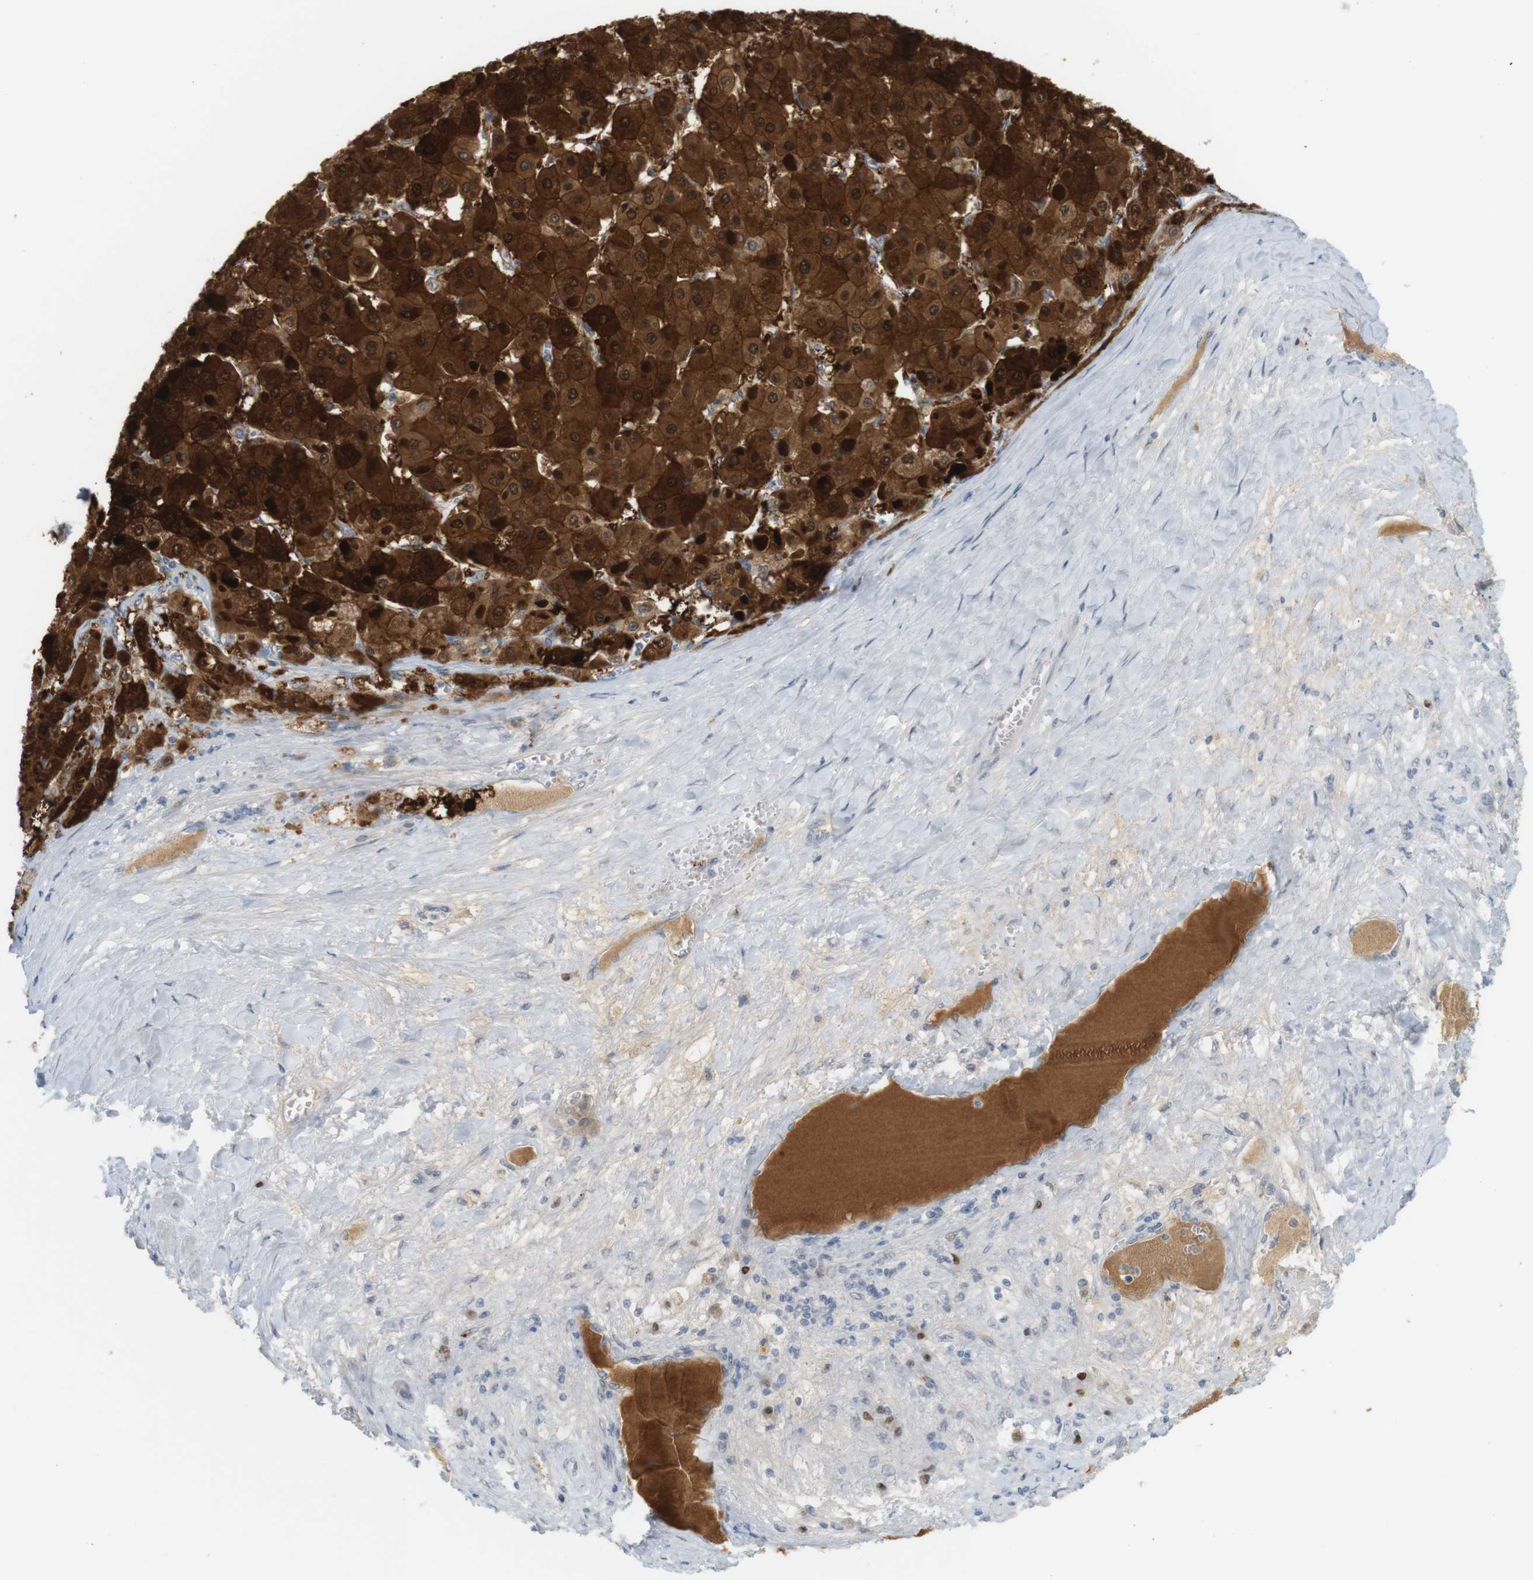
{"staining": {"intensity": "strong", "quantity": ">75%", "location": "cytoplasmic/membranous,nuclear"}, "tissue": "liver cancer", "cell_type": "Tumor cells", "image_type": "cancer", "snomed": [{"axis": "morphology", "description": "Carcinoma, Hepatocellular, NOS"}, {"axis": "topography", "description": "Liver"}], "caption": "About >75% of tumor cells in liver cancer show strong cytoplasmic/membranous and nuclear protein staining as visualized by brown immunohistochemical staining.", "gene": "CREB3L2", "patient": {"sex": "female", "age": 73}}